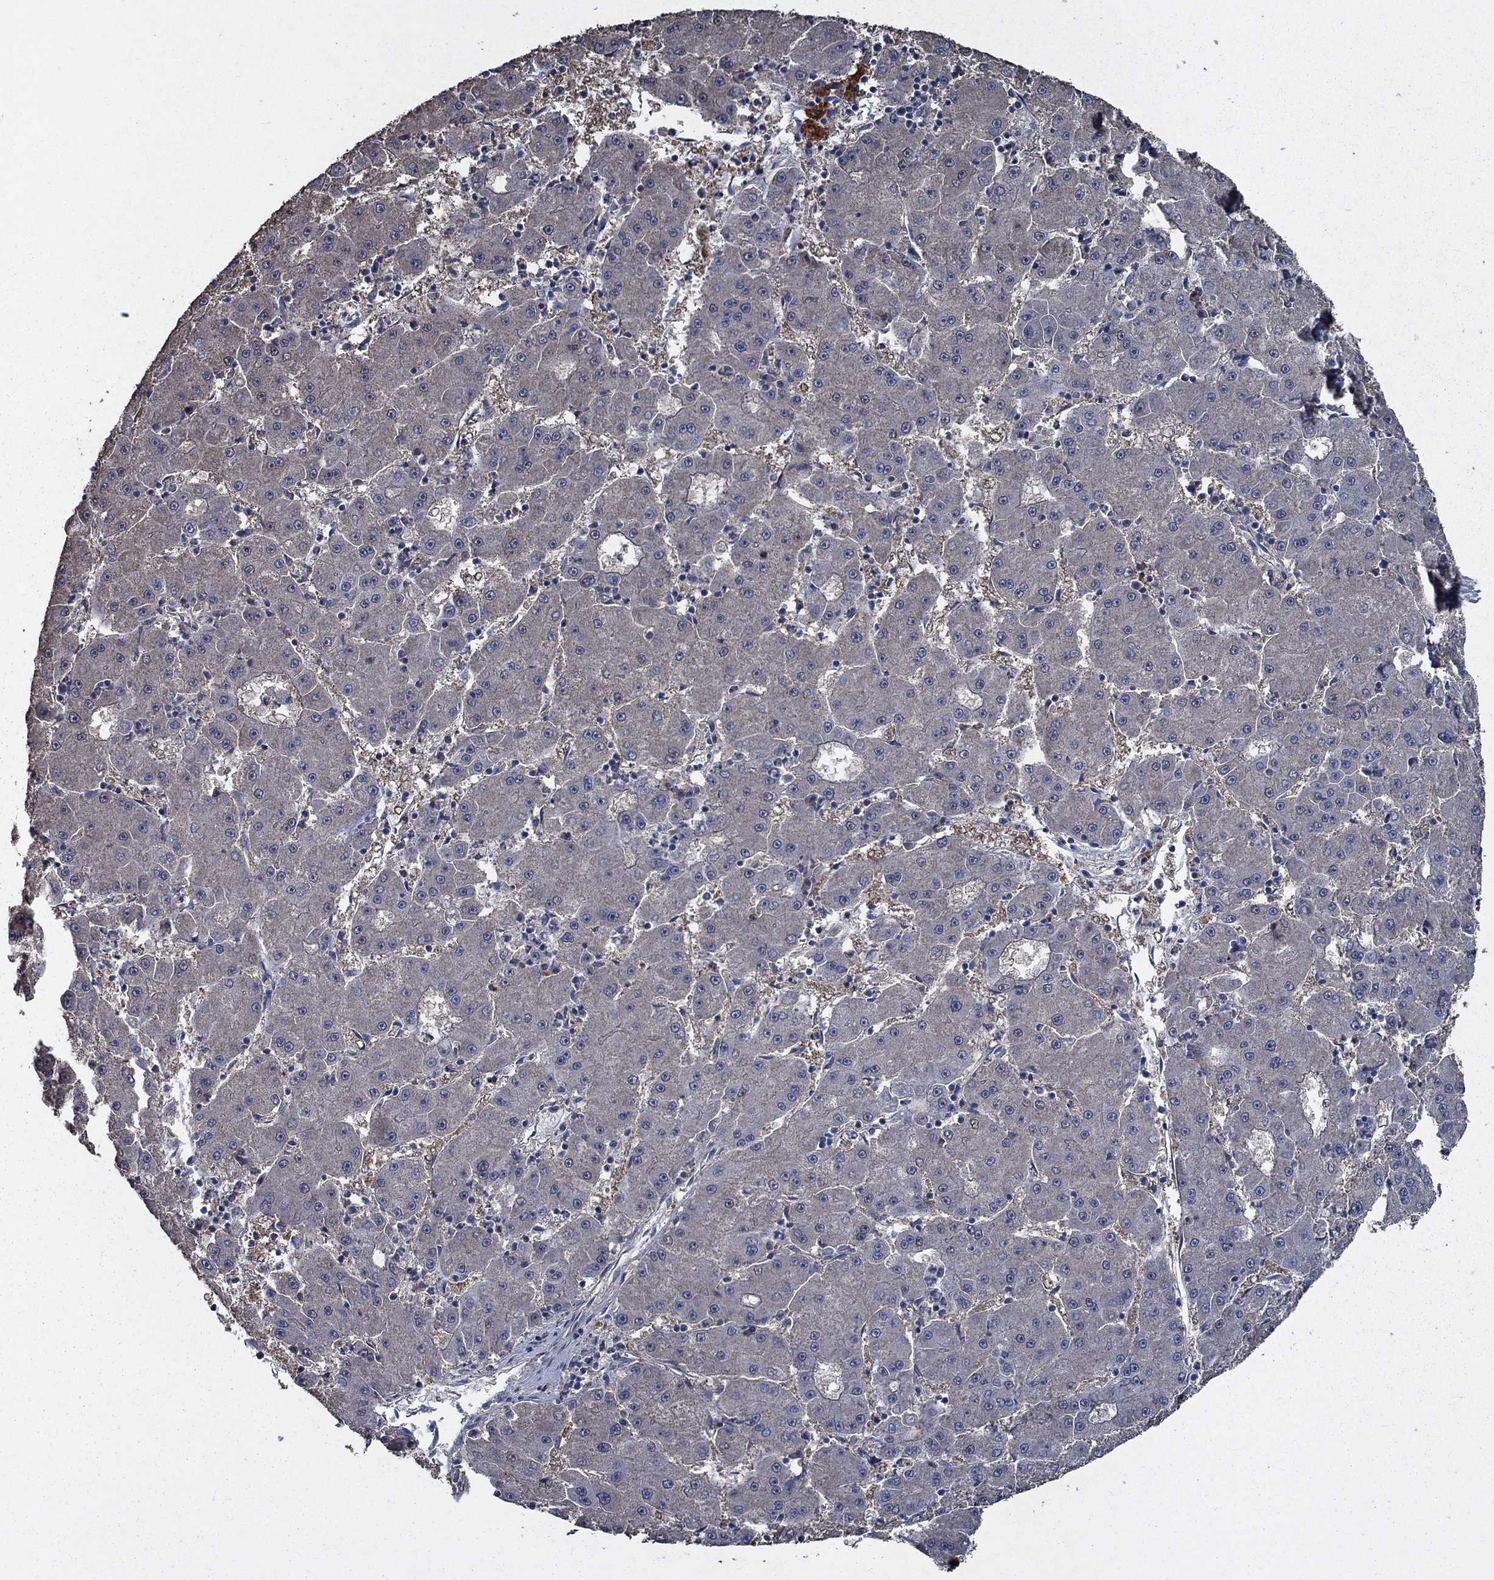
{"staining": {"intensity": "weak", "quantity": "<25%", "location": "cytoplasmic/membranous"}, "tissue": "liver cancer", "cell_type": "Tumor cells", "image_type": "cancer", "snomed": [{"axis": "morphology", "description": "Carcinoma, Hepatocellular, NOS"}, {"axis": "topography", "description": "Liver"}], "caption": "Protein analysis of hepatocellular carcinoma (liver) exhibits no significant staining in tumor cells.", "gene": "SLC44A1", "patient": {"sex": "male", "age": 73}}